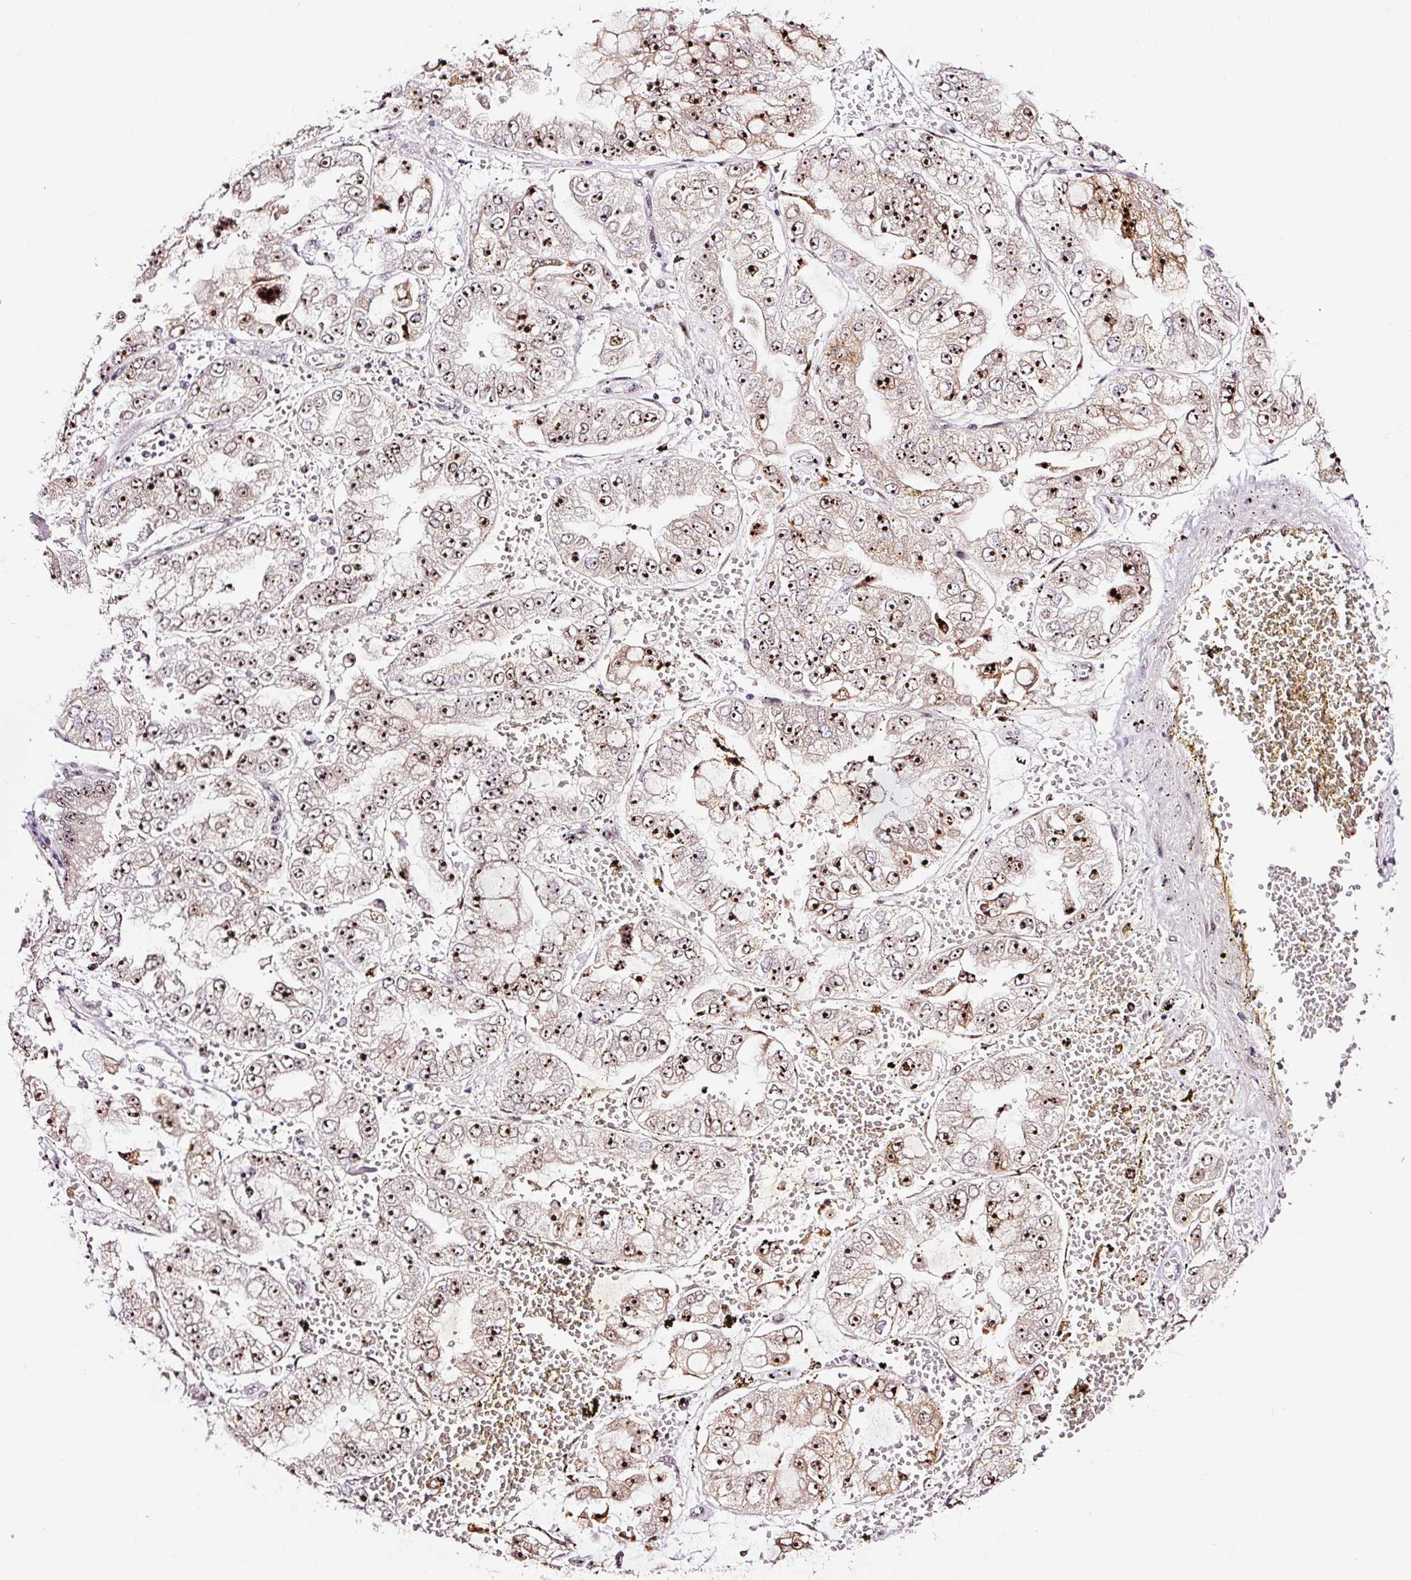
{"staining": {"intensity": "strong", "quantity": ">75%", "location": "nuclear"}, "tissue": "stomach cancer", "cell_type": "Tumor cells", "image_type": "cancer", "snomed": [{"axis": "morphology", "description": "Adenocarcinoma, NOS"}, {"axis": "topography", "description": "Stomach"}], "caption": "Immunohistochemical staining of adenocarcinoma (stomach) shows high levels of strong nuclear protein positivity in about >75% of tumor cells.", "gene": "GNL3", "patient": {"sex": "male", "age": 76}}